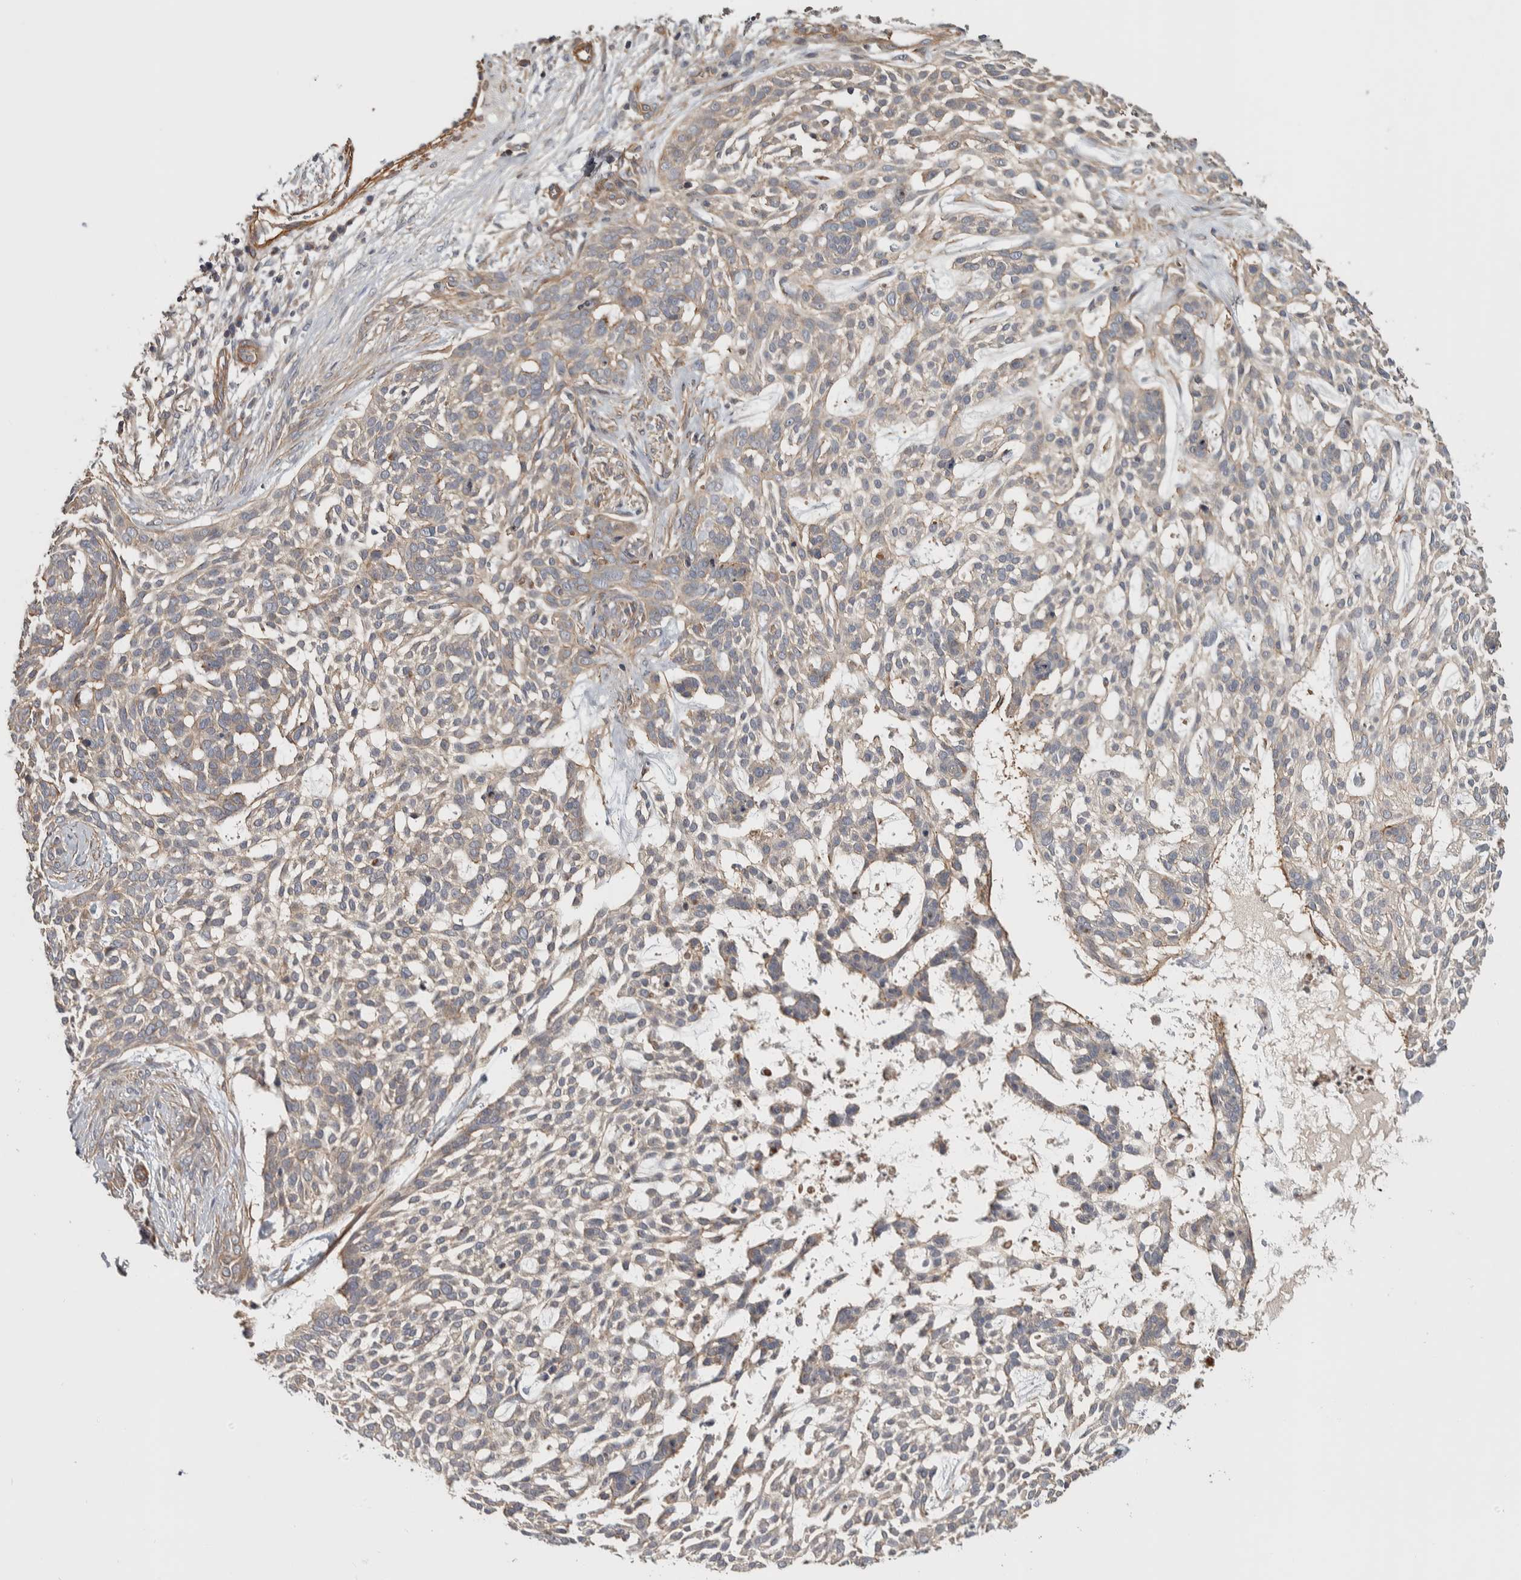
{"staining": {"intensity": "weak", "quantity": ">75%", "location": "cytoplasmic/membranous"}, "tissue": "skin cancer", "cell_type": "Tumor cells", "image_type": "cancer", "snomed": [{"axis": "morphology", "description": "Basal cell carcinoma"}, {"axis": "topography", "description": "Skin"}], "caption": "Immunohistochemistry (IHC) of human basal cell carcinoma (skin) demonstrates low levels of weak cytoplasmic/membranous expression in approximately >75% of tumor cells.", "gene": "CHMP4C", "patient": {"sex": "female", "age": 64}}